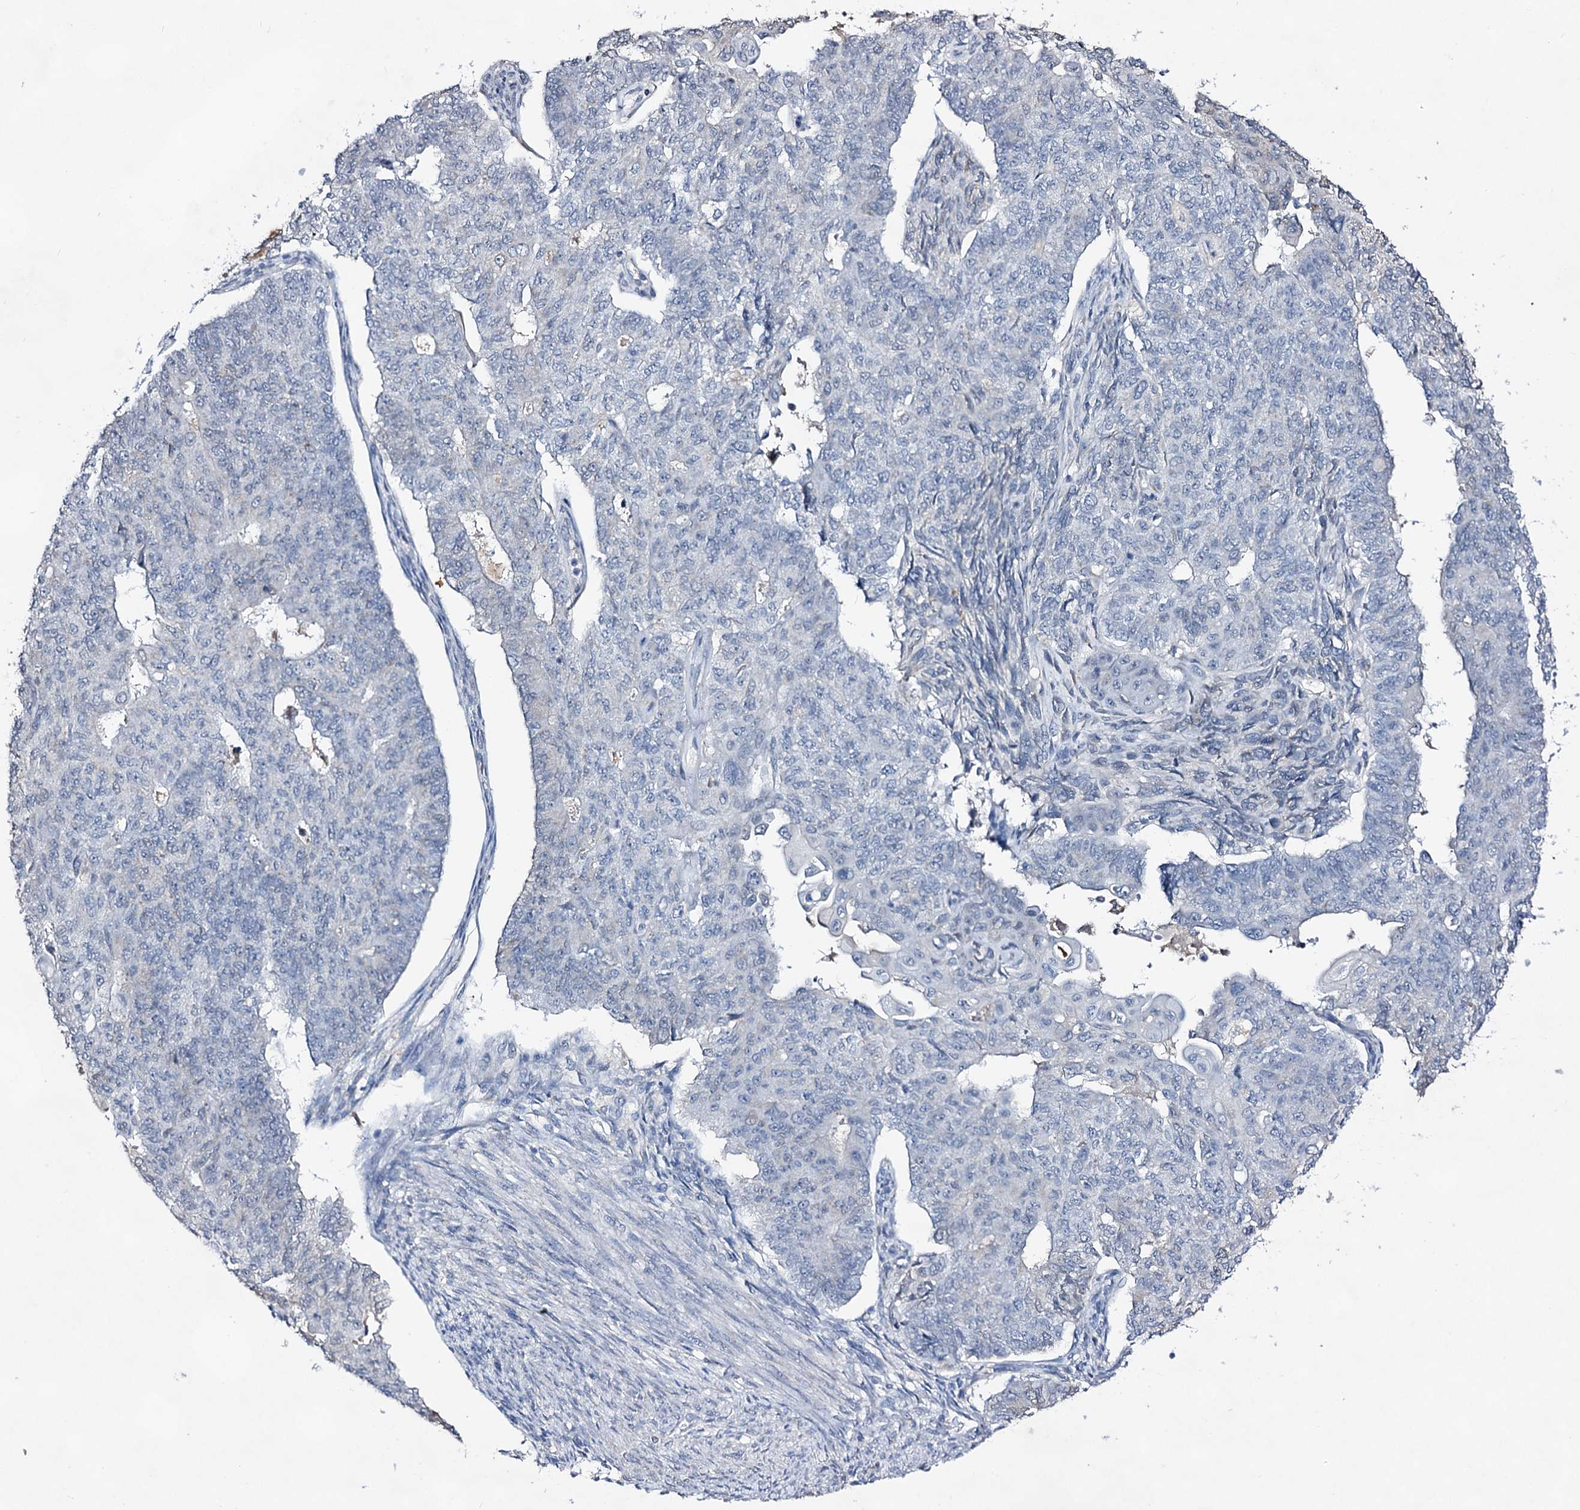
{"staining": {"intensity": "negative", "quantity": "none", "location": "none"}, "tissue": "endometrial cancer", "cell_type": "Tumor cells", "image_type": "cancer", "snomed": [{"axis": "morphology", "description": "Adenocarcinoma, NOS"}, {"axis": "topography", "description": "Endometrium"}], "caption": "This is a image of IHC staining of endometrial adenocarcinoma, which shows no staining in tumor cells.", "gene": "PLIN1", "patient": {"sex": "female", "age": 32}}